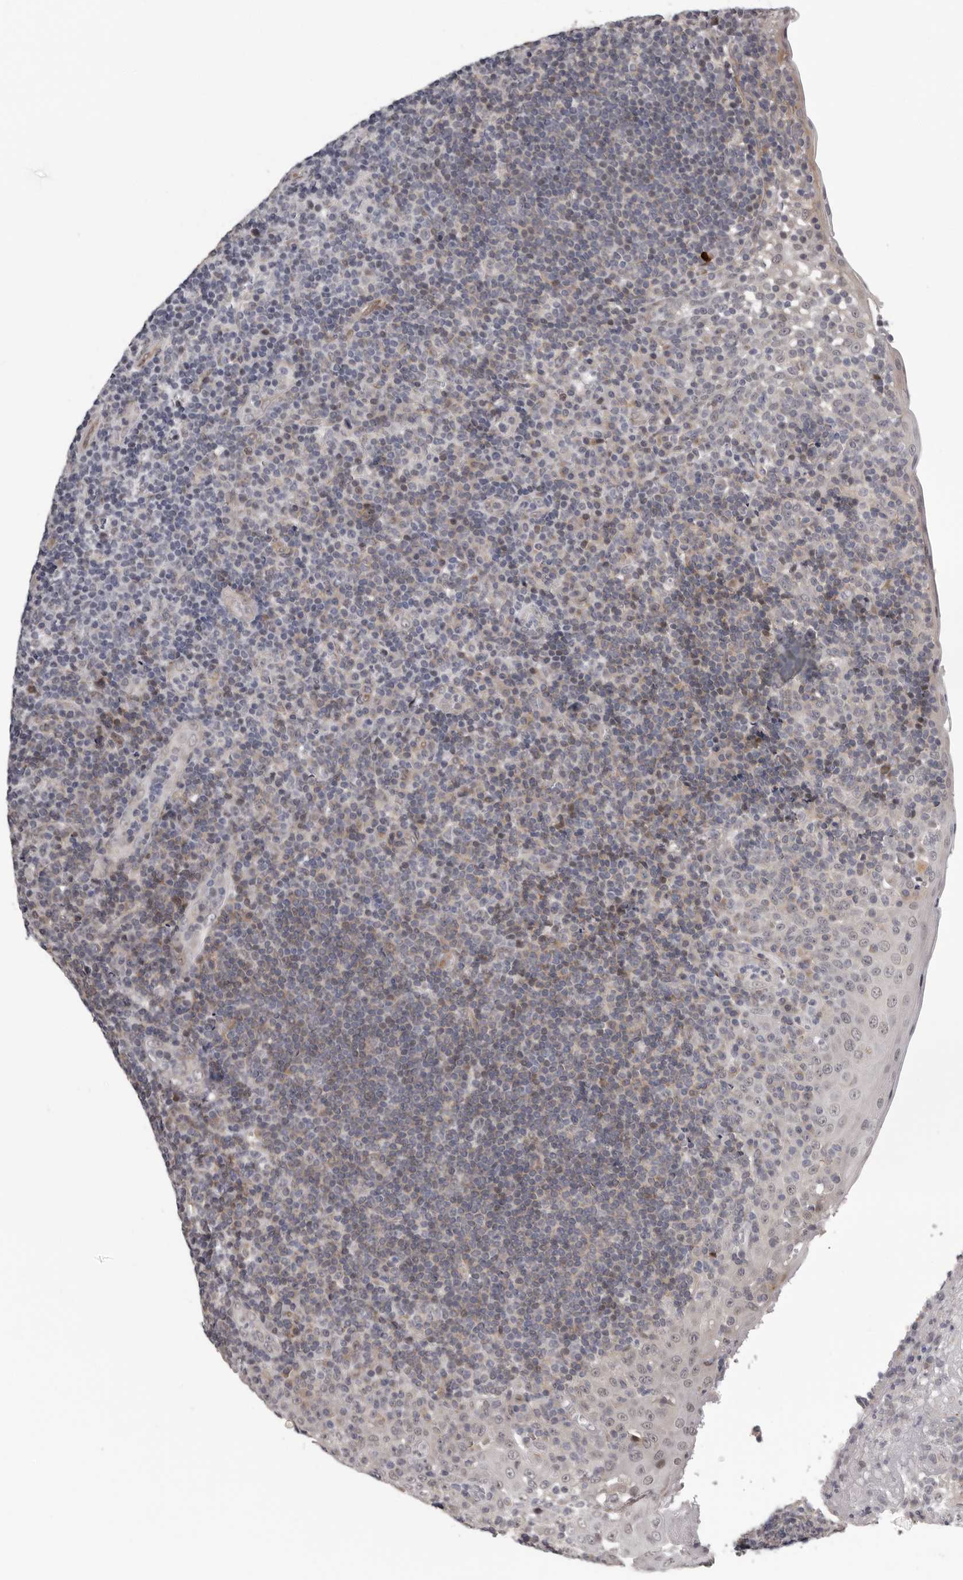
{"staining": {"intensity": "negative", "quantity": "none", "location": "none"}, "tissue": "tonsil", "cell_type": "Germinal center cells", "image_type": "normal", "snomed": [{"axis": "morphology", "description": "Normal tissue, NOS"}, {"axis": "topography", "description": "Tonsil"}], "caption": "An immunohistochemistry photomicrograph of normal tonsil is shown. There is no staining in germinal center cells of tonsil.", "gene": "RALGPS2", "patient": {"sex": "female", "age": 40}}